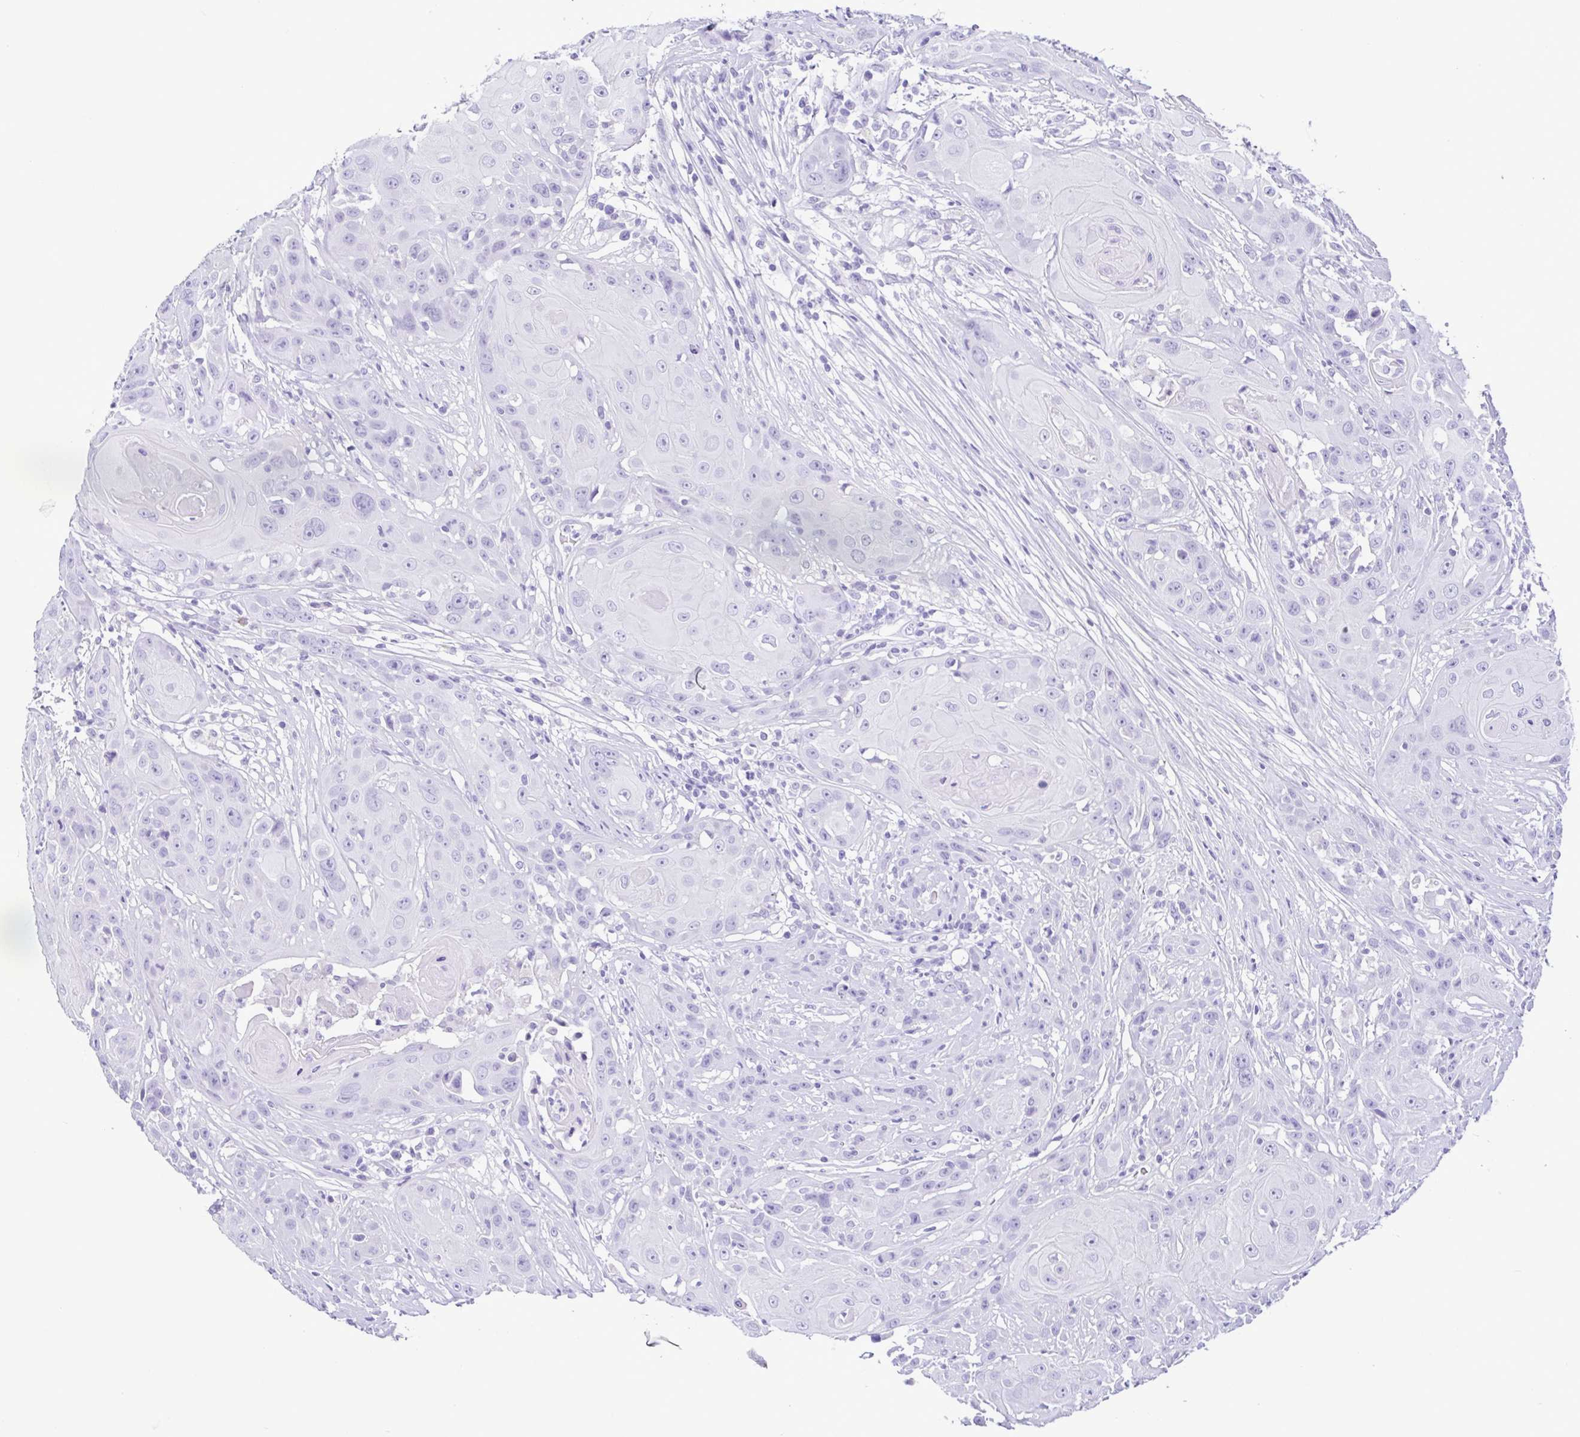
{"staining": {"intensity": "negative", "quantity": "none", "location": "none"}, "tissue": "head and neck cancer", "cell_type": "Tumor cells", "image_type": "cancer", "snomed": [{"axis": "morphology", "description": "Squamous cell carcinoma, NOS"}, {"axis": "topography", "description": "Skin"}, {"axis": "topography", "description": "Head-Neck"}], "caption": "This image is of squamous cell carcinoma (head and neck) stained with IHC to label a protein in brown with the nuclei are counter-stained blue. There is no positivity in tumor cells.", "gene": "SPATA16", "patient": {"sex": "male", "age": 80}}